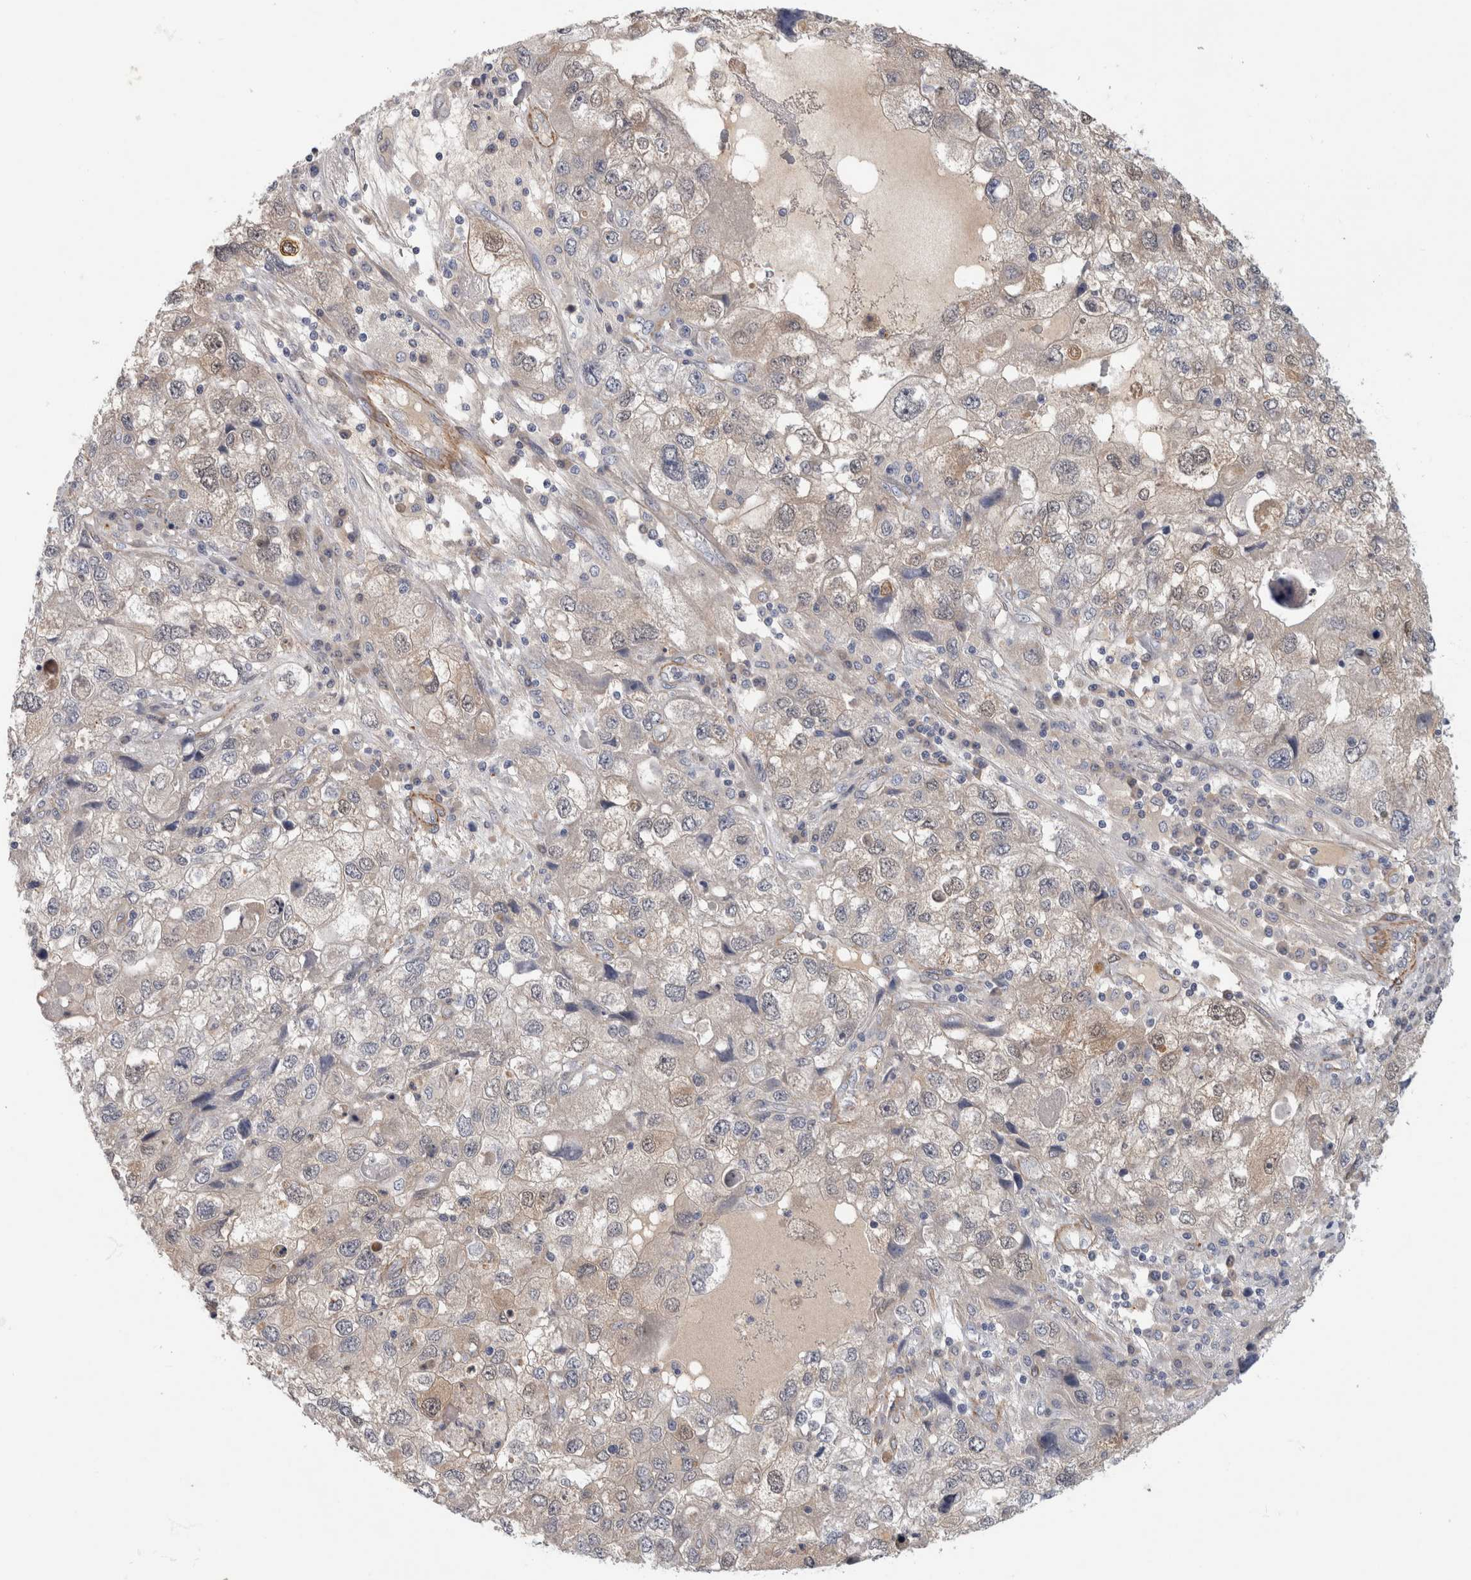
{"staining": {"intensity": "weak", "quantity": "<25%", "location": "cytoplasmic/membranous"}, "tissue": "endometrial cancer", "cell_type": "Tumor cells", "image_type": "cancer", "snomed": [{"axis": "morphology", "description": "Adenocarcinoma, NOS"}, {"axis": "topography", "description": "Endometrium"}], "caption": "This is an immunohistochemistry image of human adenocarcinoma (endometrial). There is no expression in tumor cells.", "gene": "PGM1", "patient": {"sex": "female", "age": 49}}